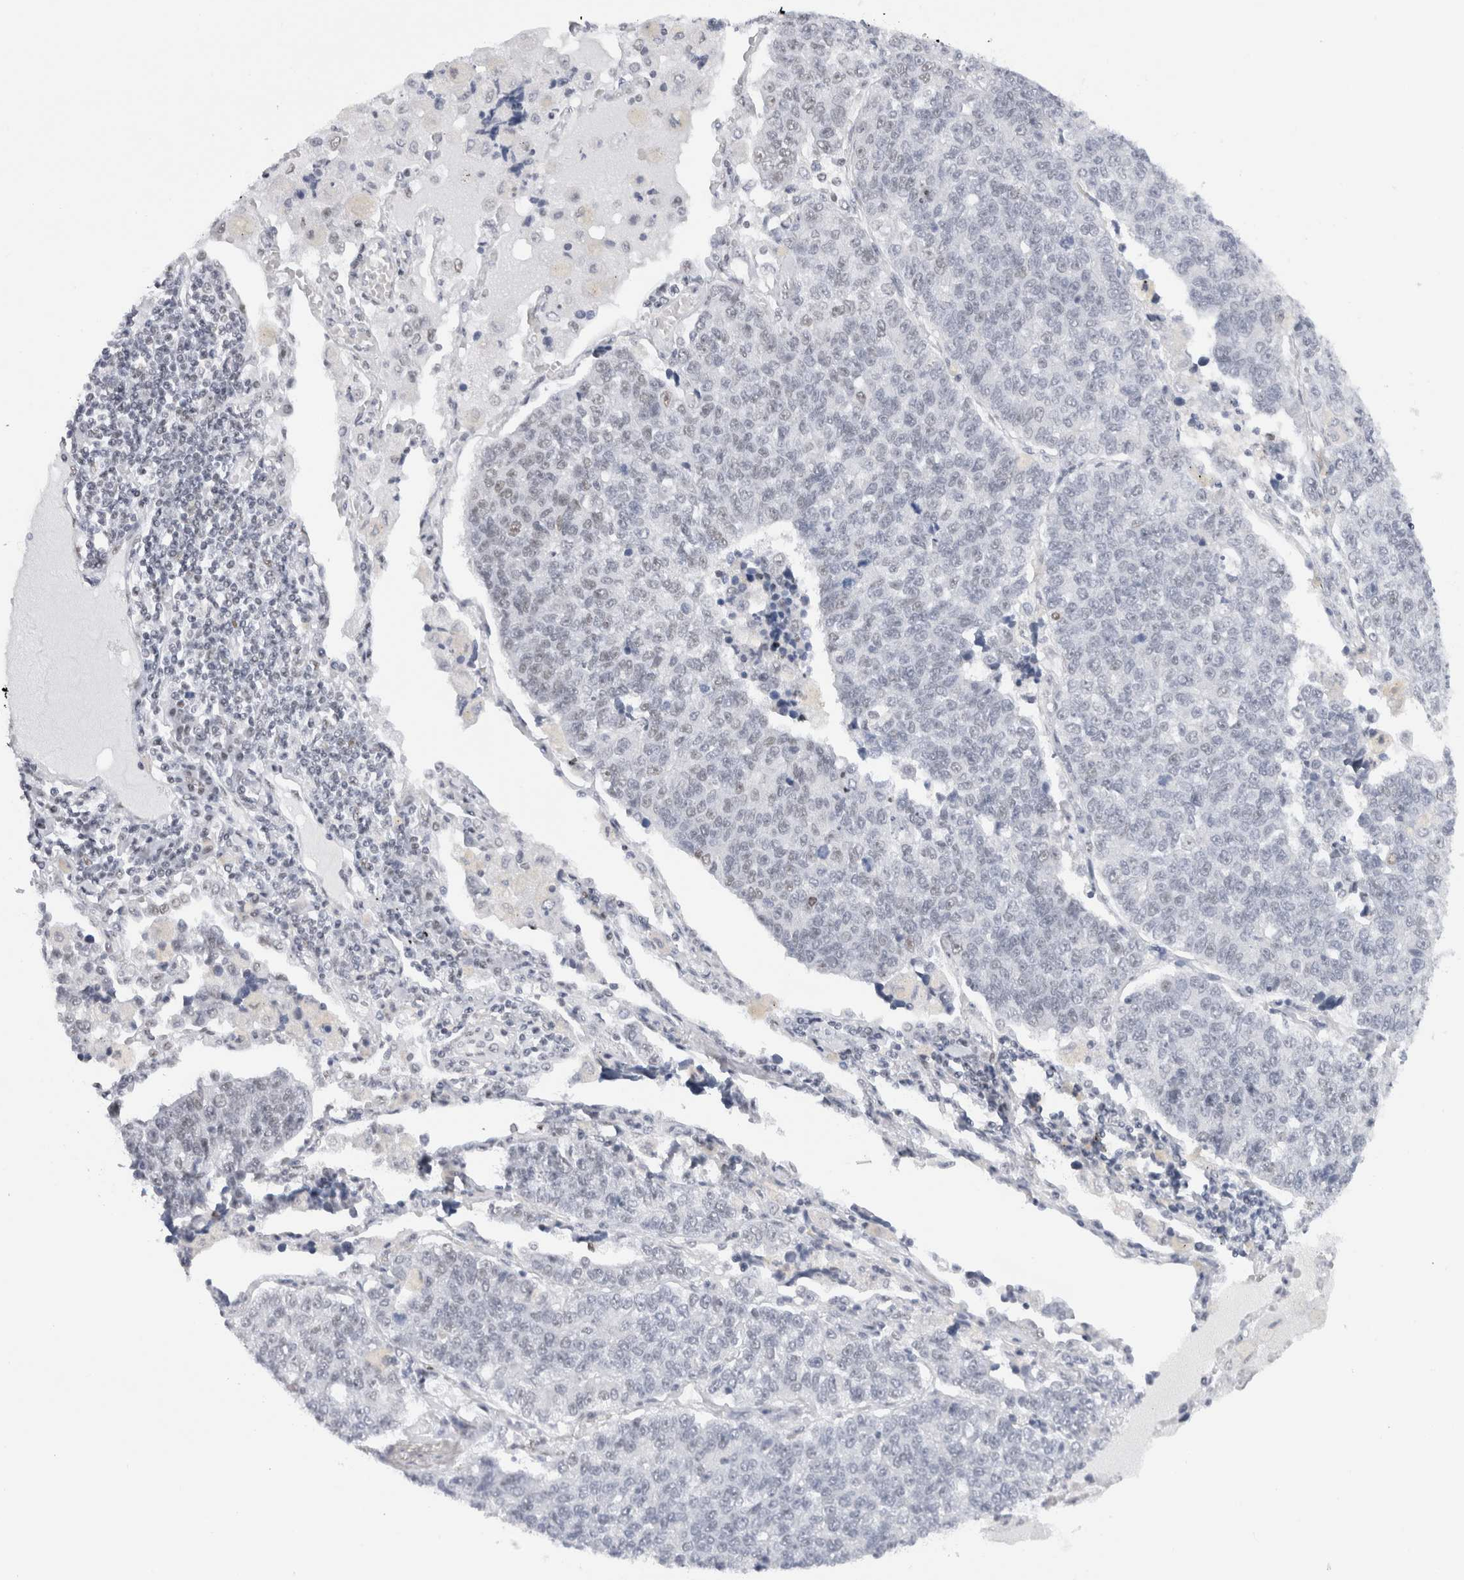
{"staining": {"intensity": "negative", "quantity": "none", "location": "none"}, "tissue": "lung cancer", "cell_type": "Tumor cells", "image_type": "cancer", "snomed": [{"axis": "morphology", "description": "Adenocarcinoma, NOS"}, {"axis": "topography", "description": "Lung"}], "caption": "There is no significant expression in tumor cells of lung adenocarcinoma.", "gene": "COPS7A", "patient": {"sex": "male", "age": 49}}